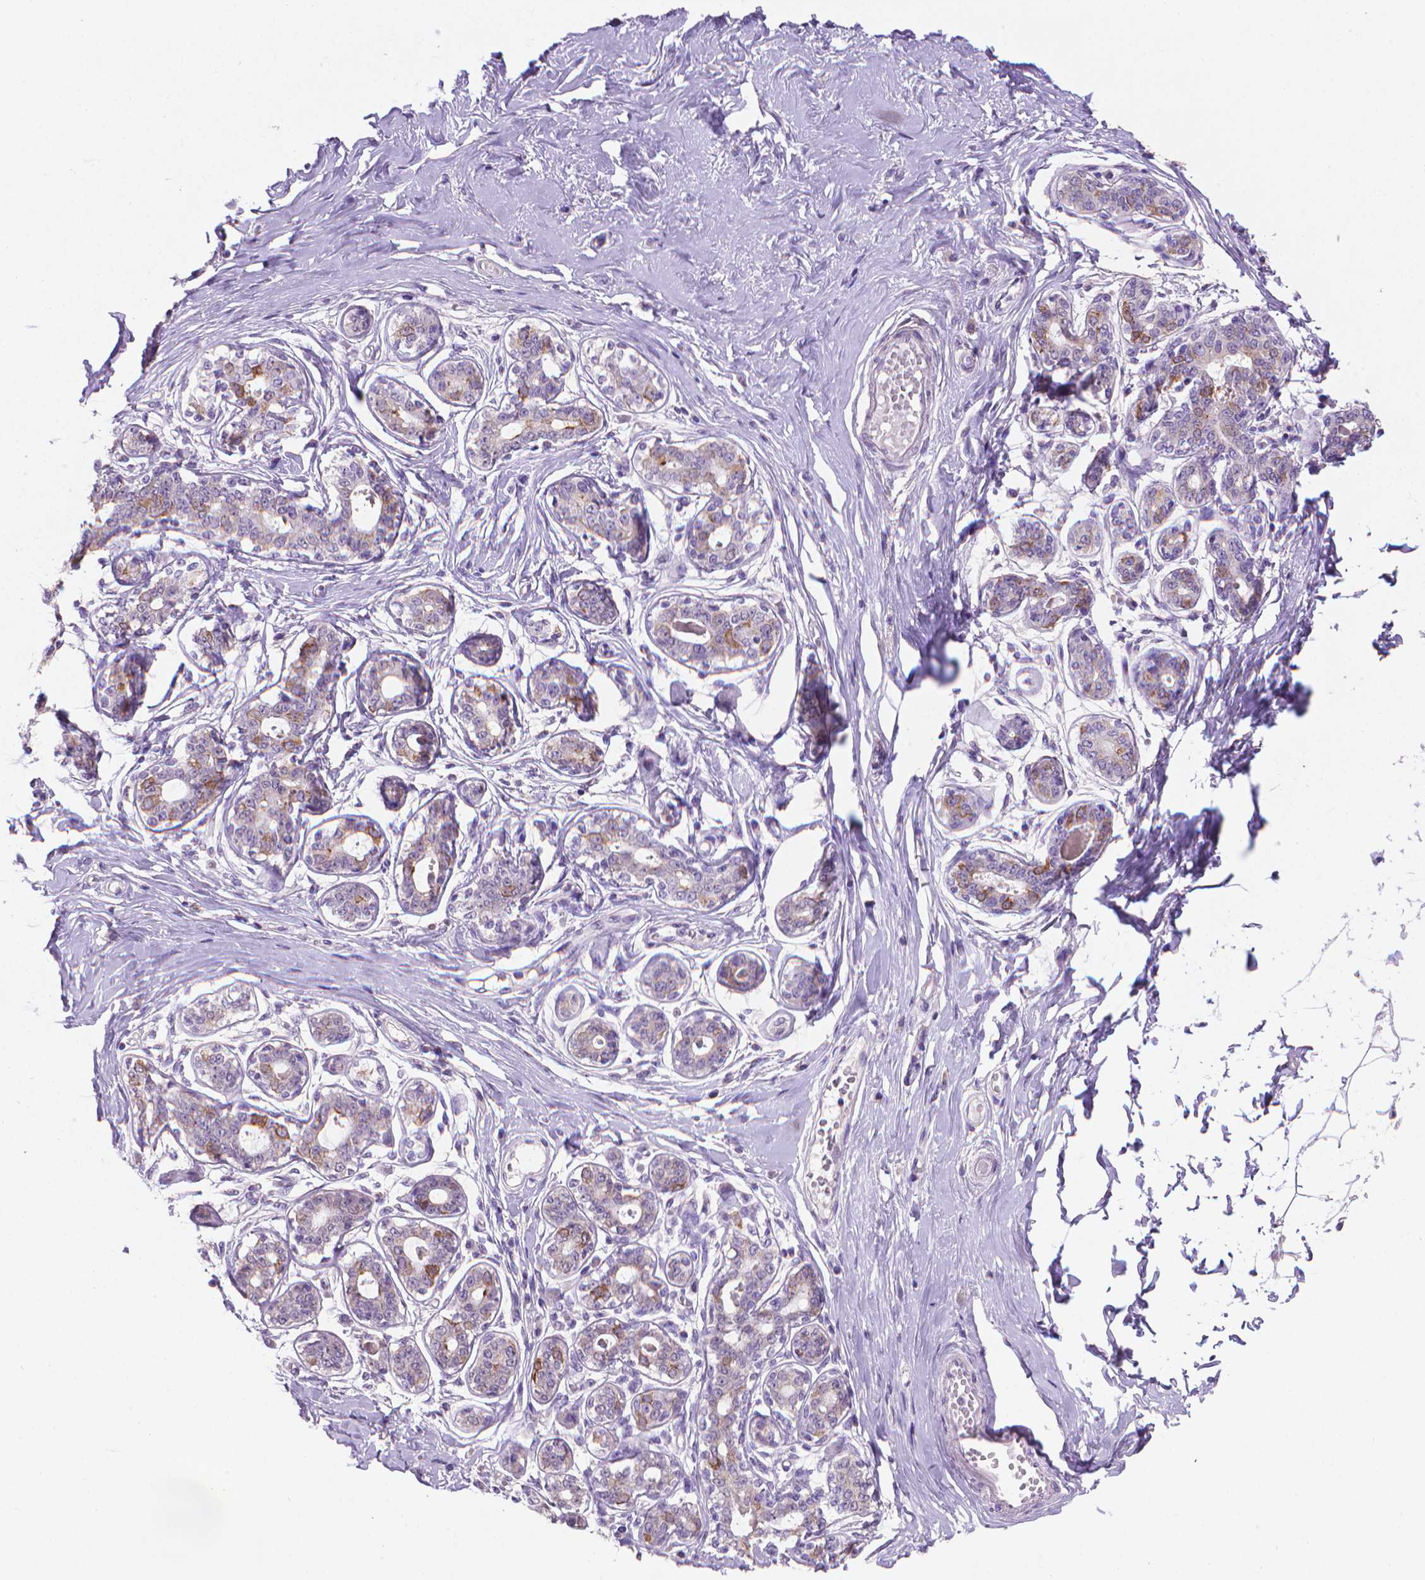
{"staining": {"intensity": "negative", "quantity": "none", "location": "none"}, "tissue": "breast", "cell_type": "Adipocytes", "image_type": "normal", "snomed": [{"axis": "morphology", "description": "Normal tissue, NOS"}, {"axis": "topography", "description": "Skin"}, {"axis": "topography", "description": "Breast"}], "caption": "Adipocytes show no significant protein positivity in benign breast. The staining was performed using DAB (3,3'-diaminobenzidine) to visualize the protein expression in brown, while the nuclei were stained in blue with hematoxylin (Magnification: 20x).", "gene": "MUC1", "patient": {"sex": "female", "age": 43}}